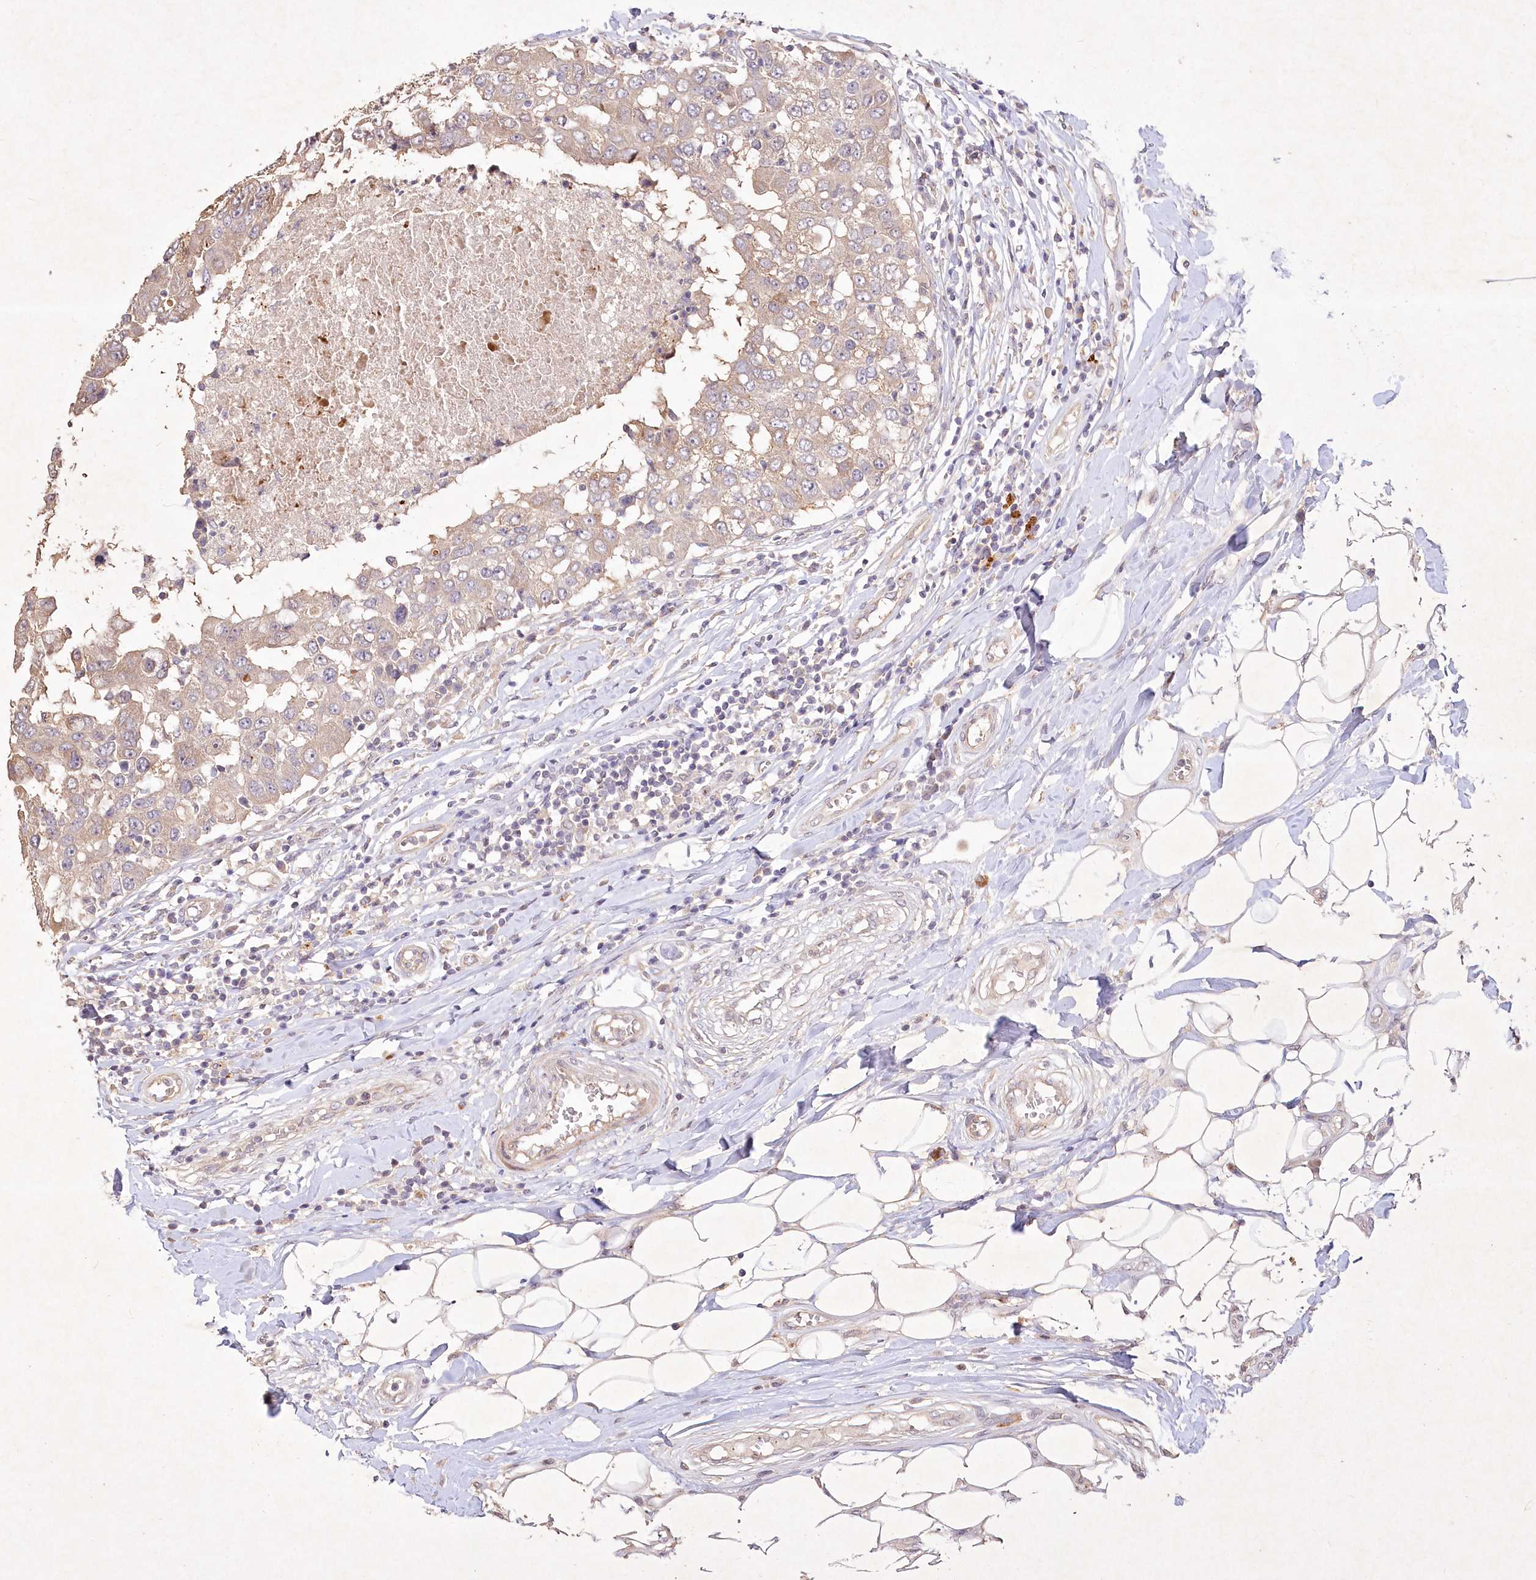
{"staining": {"intensity": "moderate", "quantity": "25%-75%", "location": "cytoplasmic/membranous"}, "tissue": "breast cancer", "cell_type": "Tumor cells", "image_type": "cancer", "snomed": [{"axis": "morphology", "description": "Duct carcinoma"}, {"axis": "topography", "description": "Breast"}], "caption": "IHC staining of invasive ductal carcinoma (breast), which reveals medium levels of moderate cytoplasmic/membranous expression in approximately 25%-75% of tumor cells indicating moderate cytoplasmic/membranous protein expression. The staining was performed using DAB (brown) for protein detection and nuclei were counterstained in hematoxylin (blue).", "gene": "IRAK1BP1", "patient": {"sex": "female", "age": 27}}